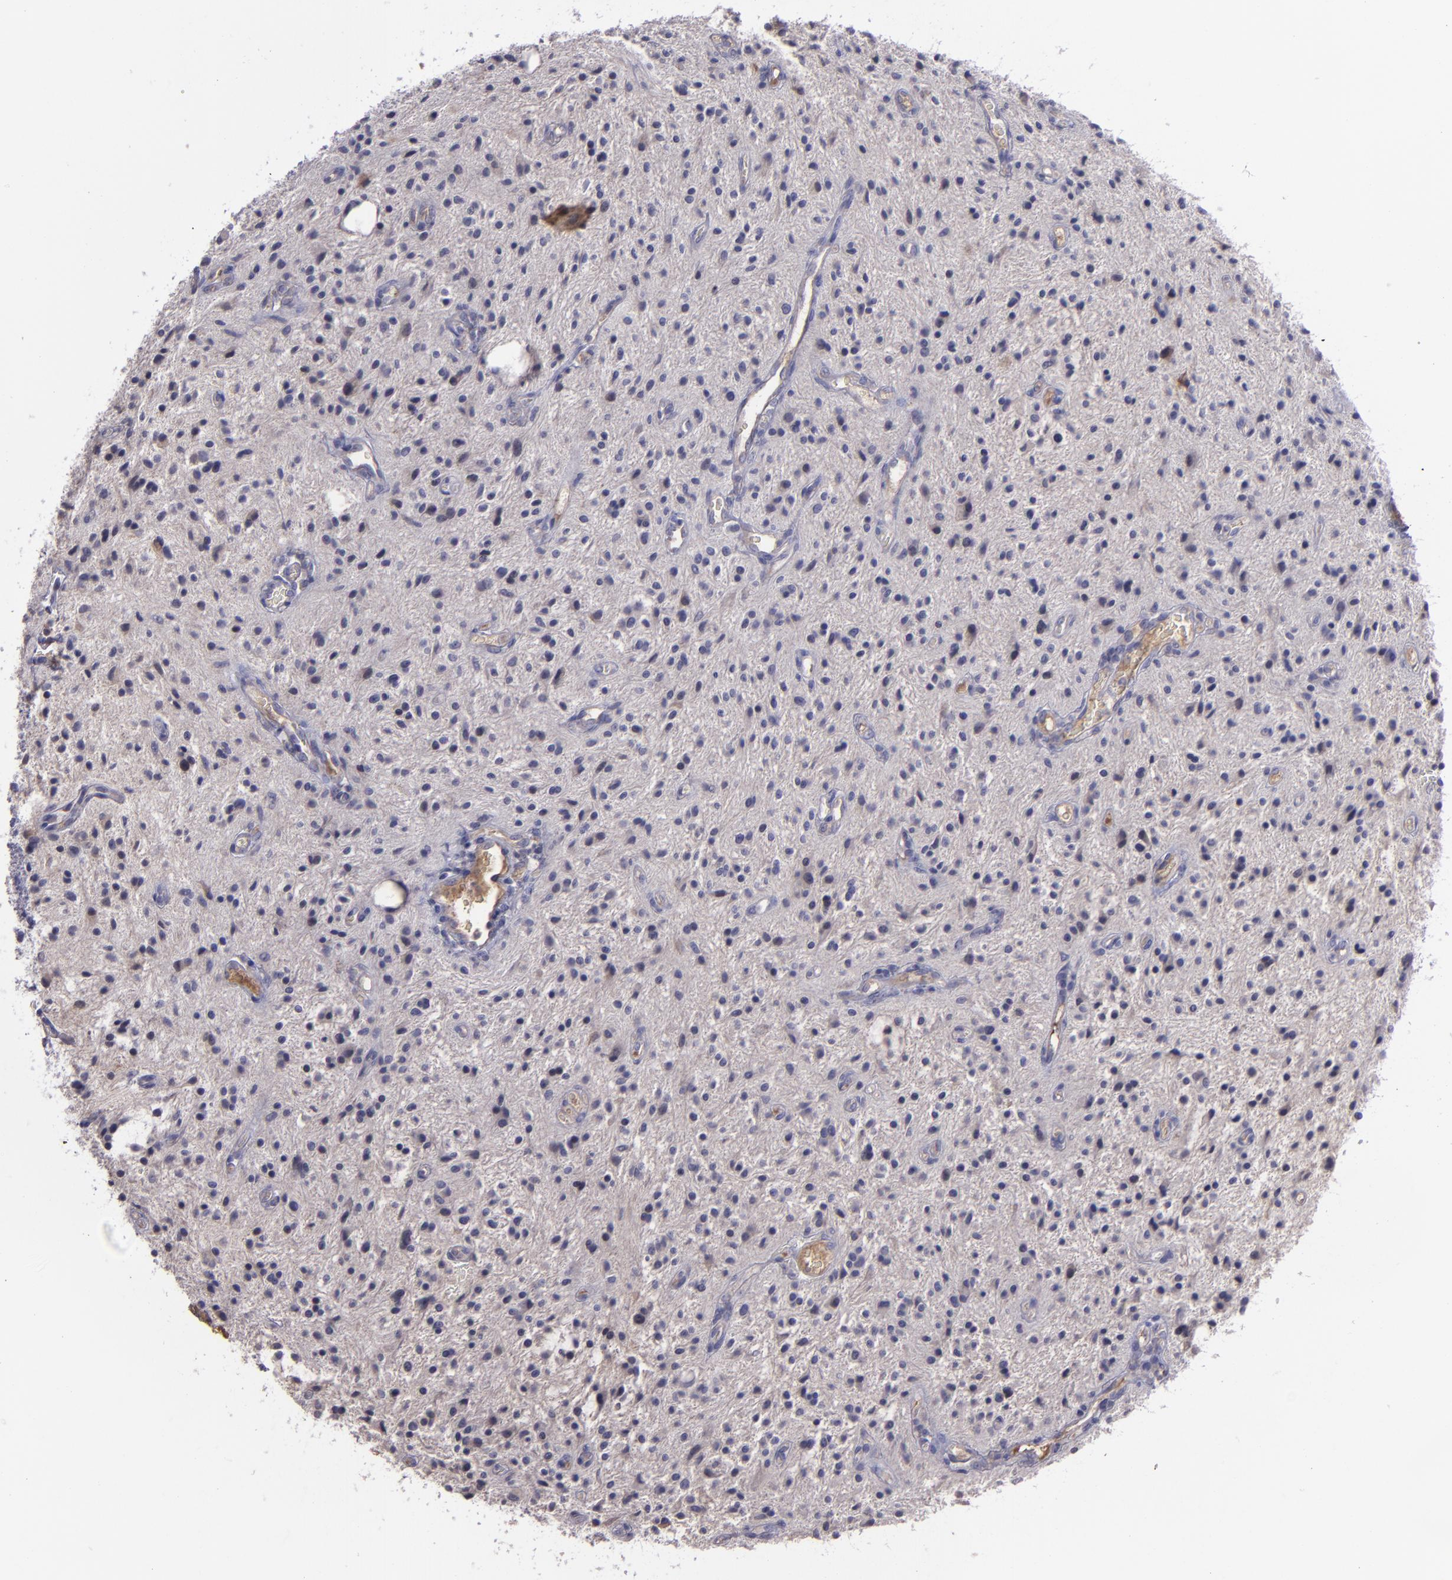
{"staining": {"intensity": "negative", "quantity": "none", "location": "none"}, "tissue": "glioma", "cell_type": "Tumor cells", "image_type": "cancer", "snomed": [{"axis": "morphology", "description": "Glioma, malignant, NOS"}, {"axis": "topography", "description": "Cerebellum"}], "caption": "IHC micrograph of human malignant glioma stained for a protein (brown), which displays no expression in tumor cells.", "gene": "MASP1", "patient": {"sex": "female", "age": 10}}